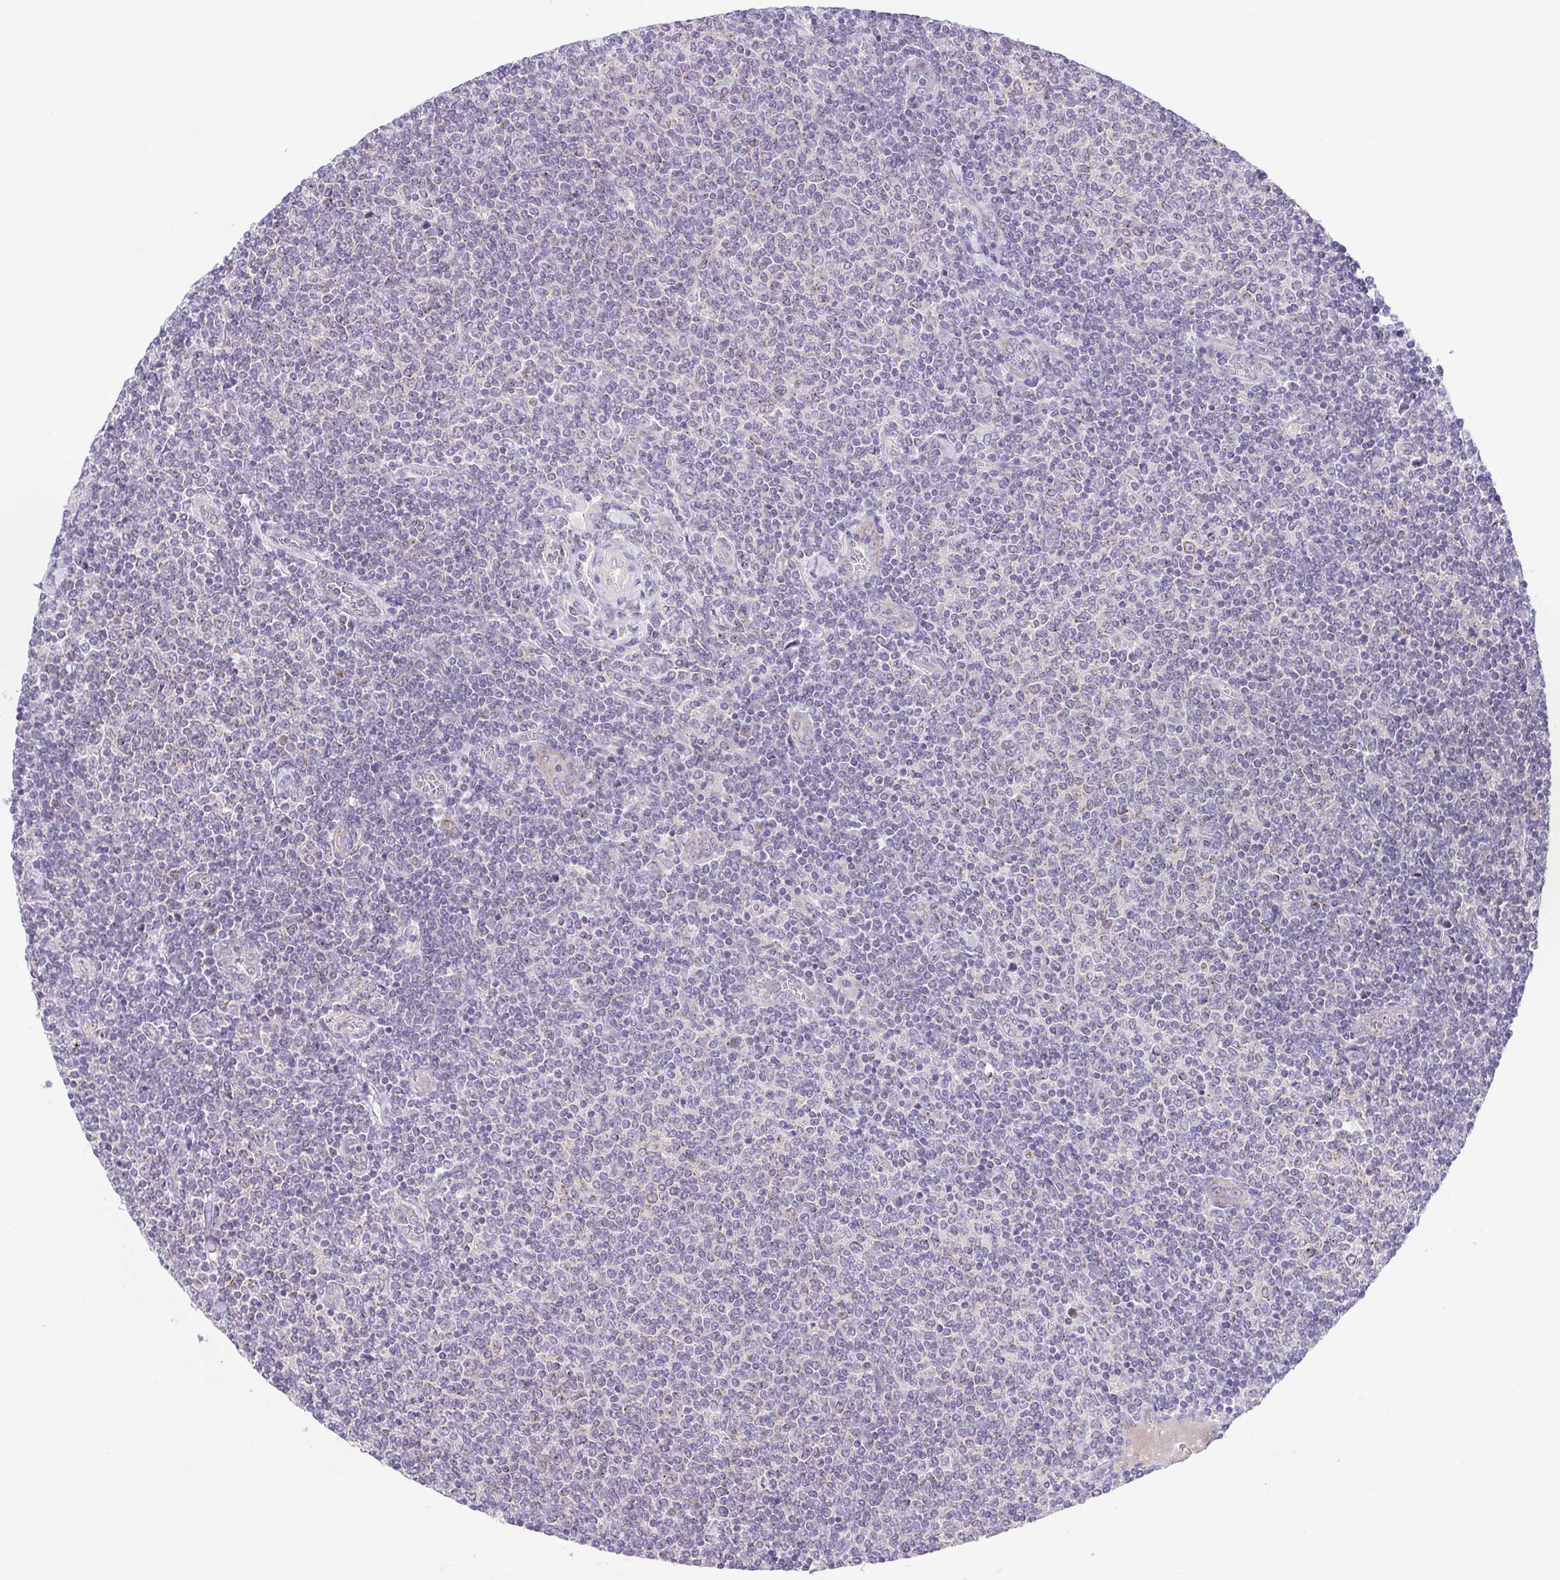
{"staining": {"intensity": "negative", "quantity": "none", "location": "none"}, "tissue": "lymphoma", "cell_type": "Tumor cells", "image_type": "cancer", "snomed": [{"axis": "morphology", "description": "Malignant lymphoma, non-Hodgkin's type, Low grade"}, {"axis": "topography", "description": "Lymph node"}], "caption": "Immunohistochemistry (IHC) photomicrograph of human lymphoma stained for a protein (brown), which reveals no positivity in tumor cells.", "gene": "SLC13A1", "patient": {"sex": "male", "age": 52}}